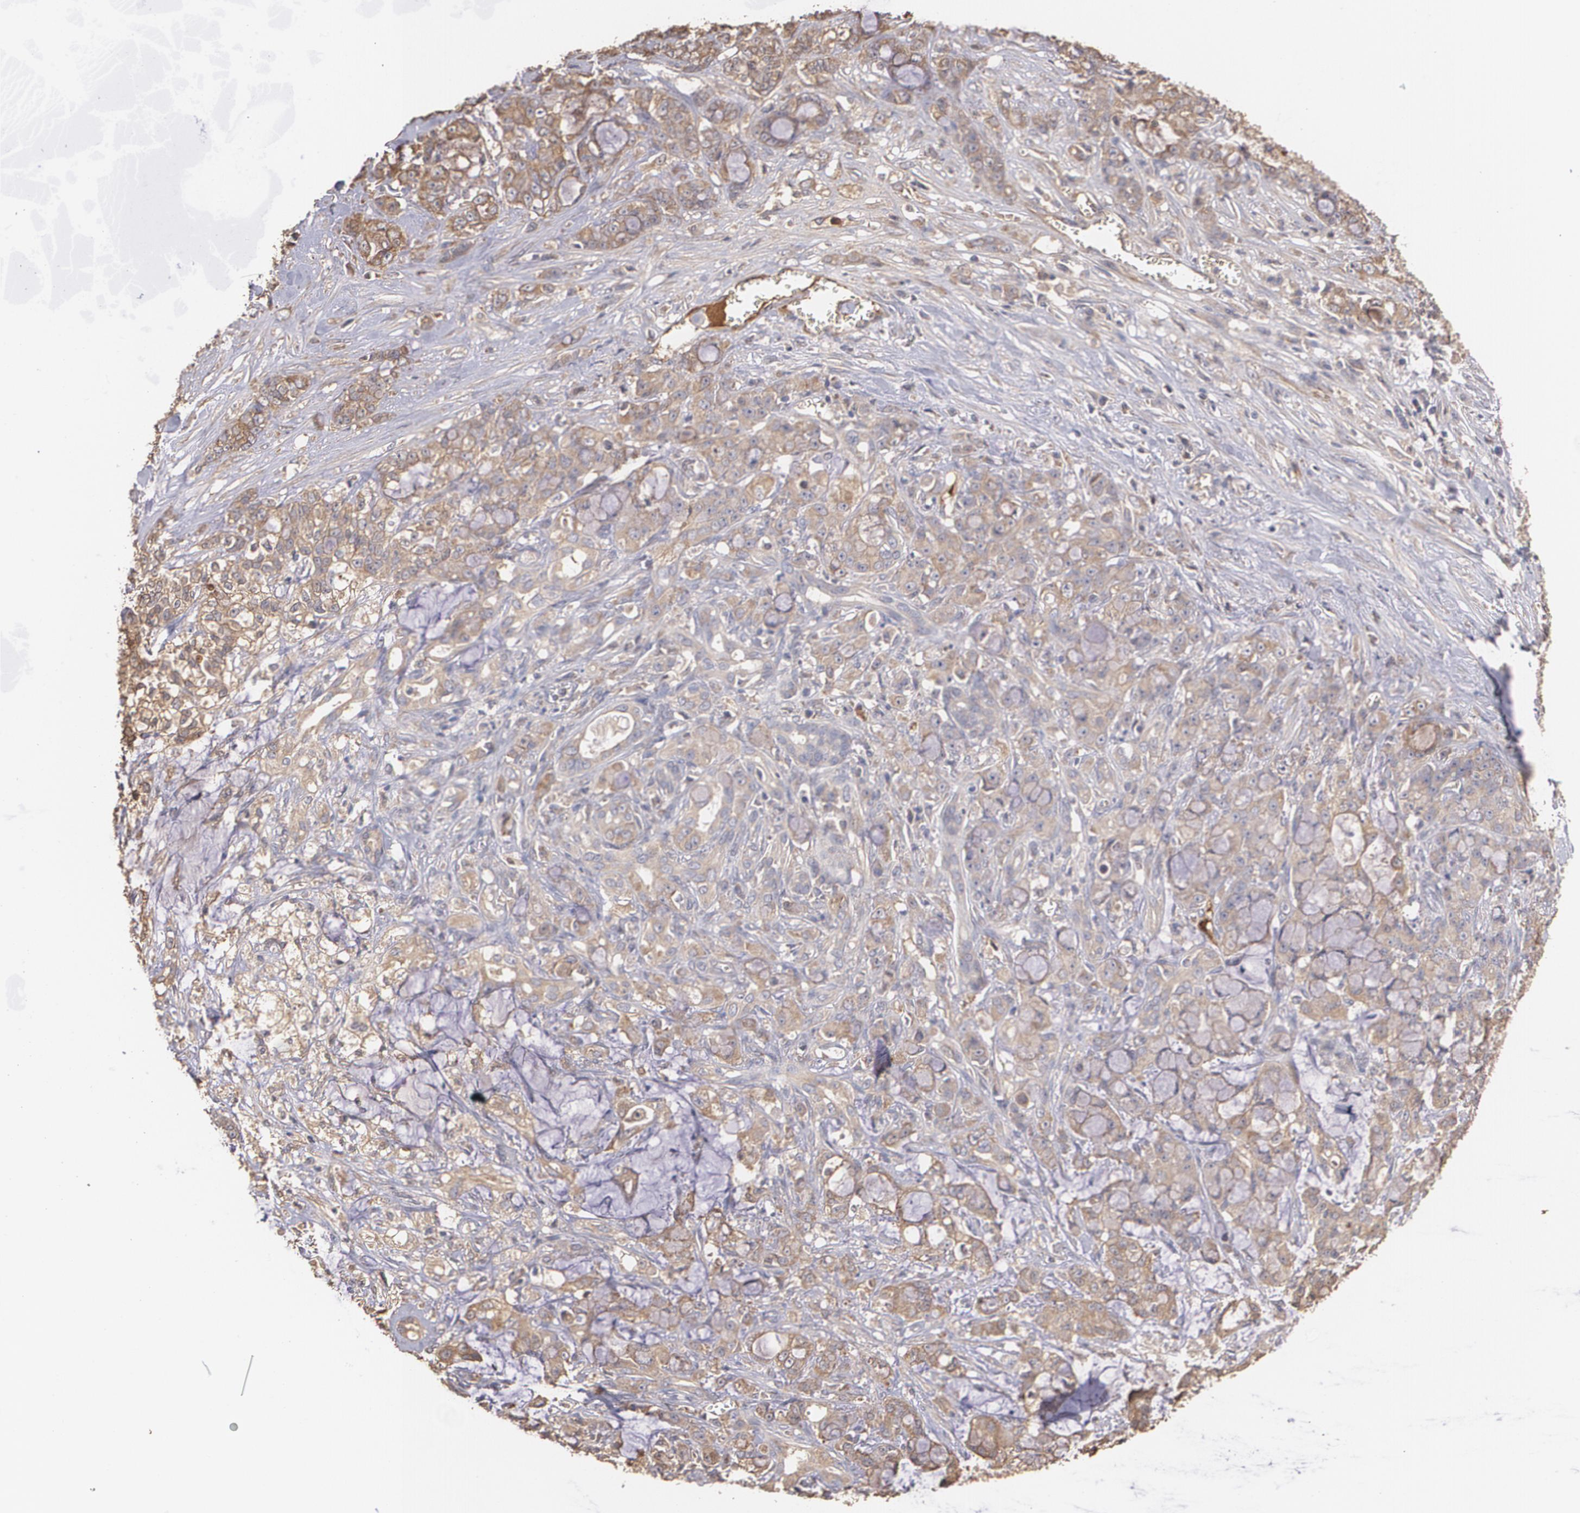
{"staining": {"intensity": "weak", "quantity": ">75%", "location": "cytoplasmic/membranous"}, "tissue": "pancreatic cancer", "cell_type": "Tumor cells", "image_type": "cancer", "snomed": [{"axis": "morphology", "description": "Adenocarcinoma, NOS"}, {"axis": "topography", "description": "Pancreas"}], "caption": "Protein staining of pancreatic adenocarcinoma tissue demonstrates weak cytoplasmic/membranous positivity in approximately >75% of tumor cells.", "gene": "PON1", "patient": {"sex": "female", "age": 73}}